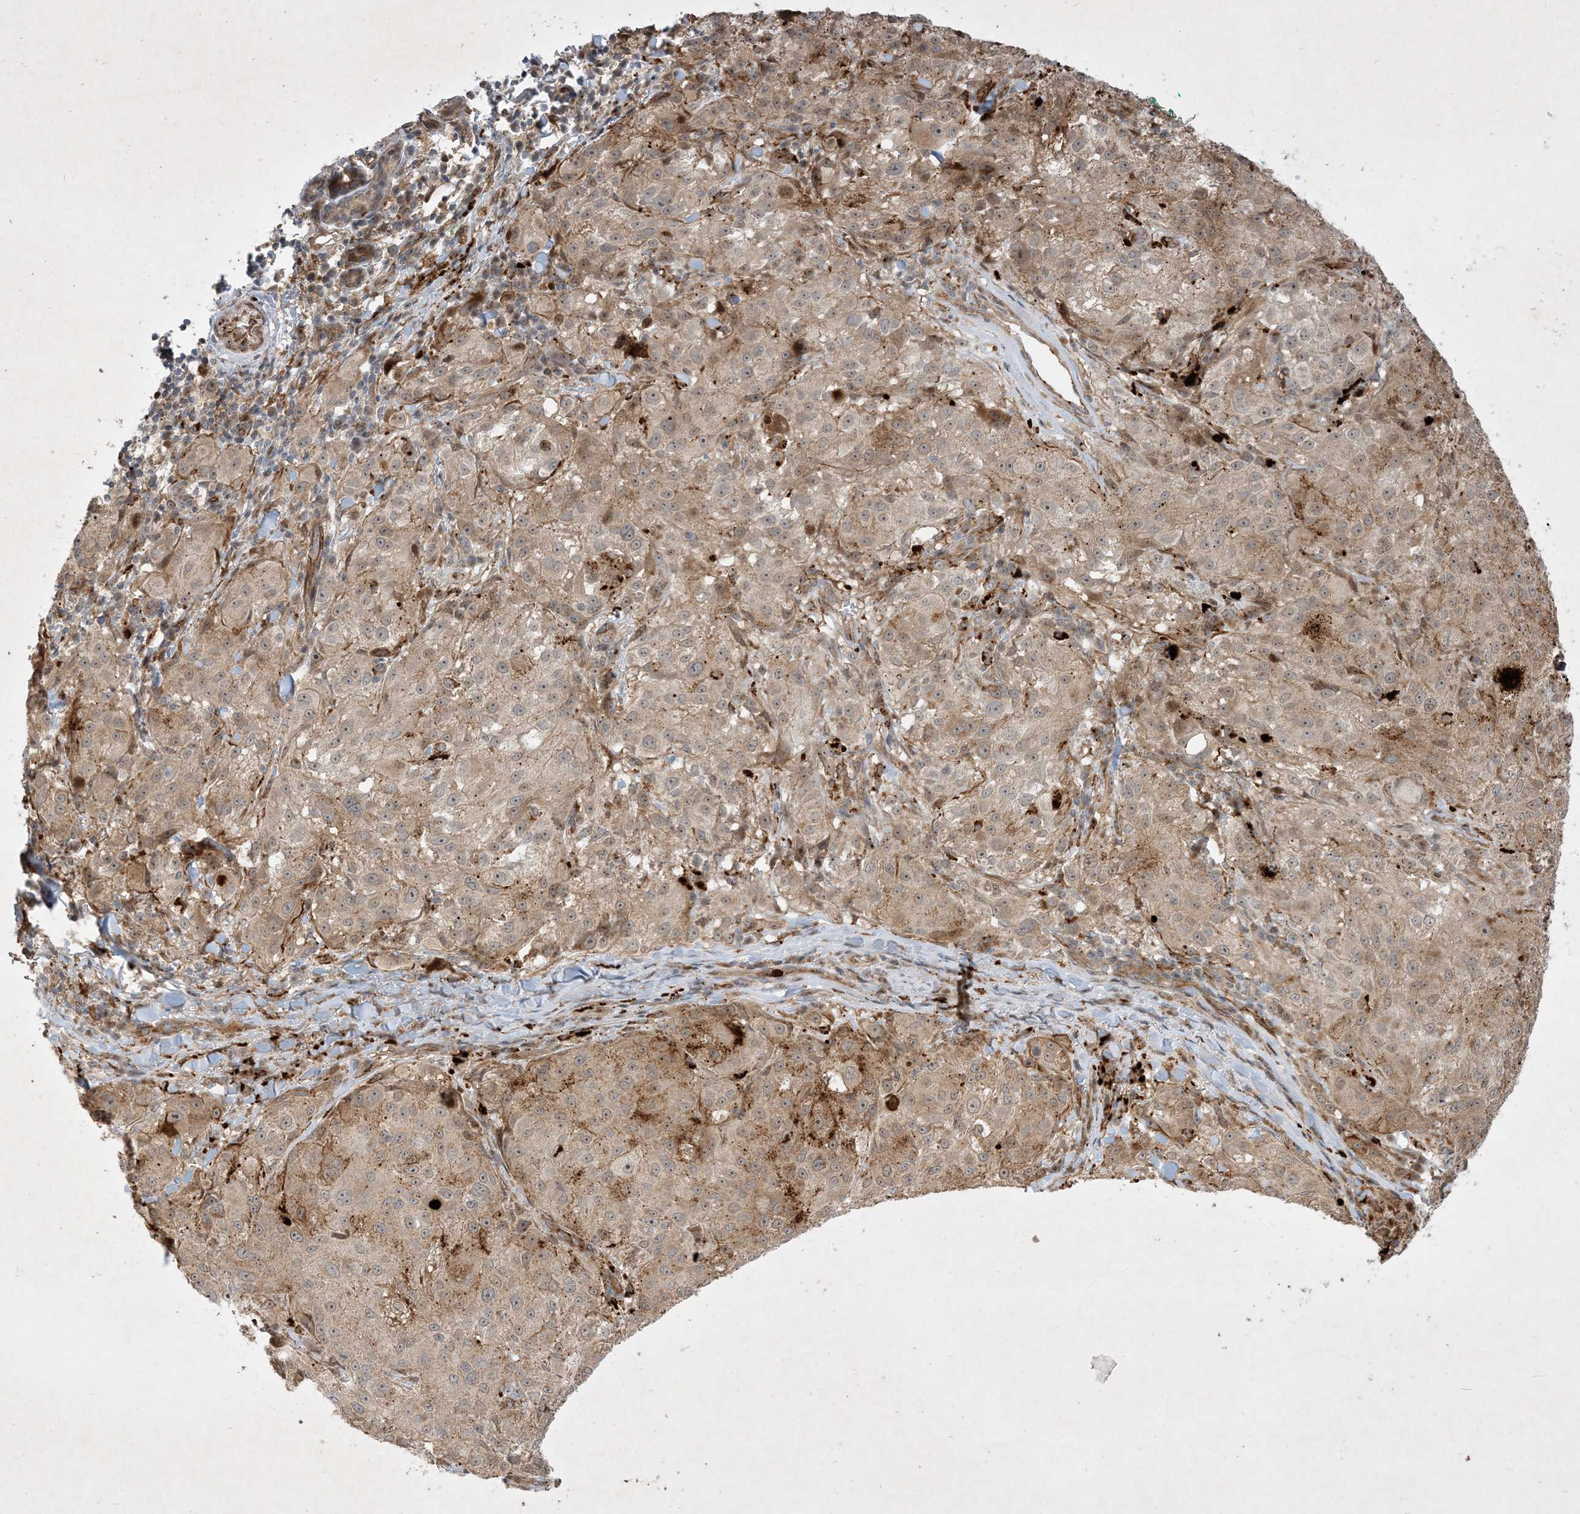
{"staining": {"intensity": "weak", "quantity": "25%-75%", "location": "cytoplasmic/membranous"}, "tissue": "melanoma", "cell_type": "Tumor cells", "image_type": "cancer", "snomed": [{"axis": "morphology", "description": "Necrosis, NOS"}, {"axis": "morphology", "description": "Malignant melanoma, NOS"}, {"axis": "topography", "description": "Skin"}], "caption": "Malignant melanoma was stained to show a protein in brown. There is low levels of weak cytoplasmic/membranous expression in approximately 25%-75% of tumor cells.", "gene": "IFT57", "patient": {"sex": "female", "age": 87}}